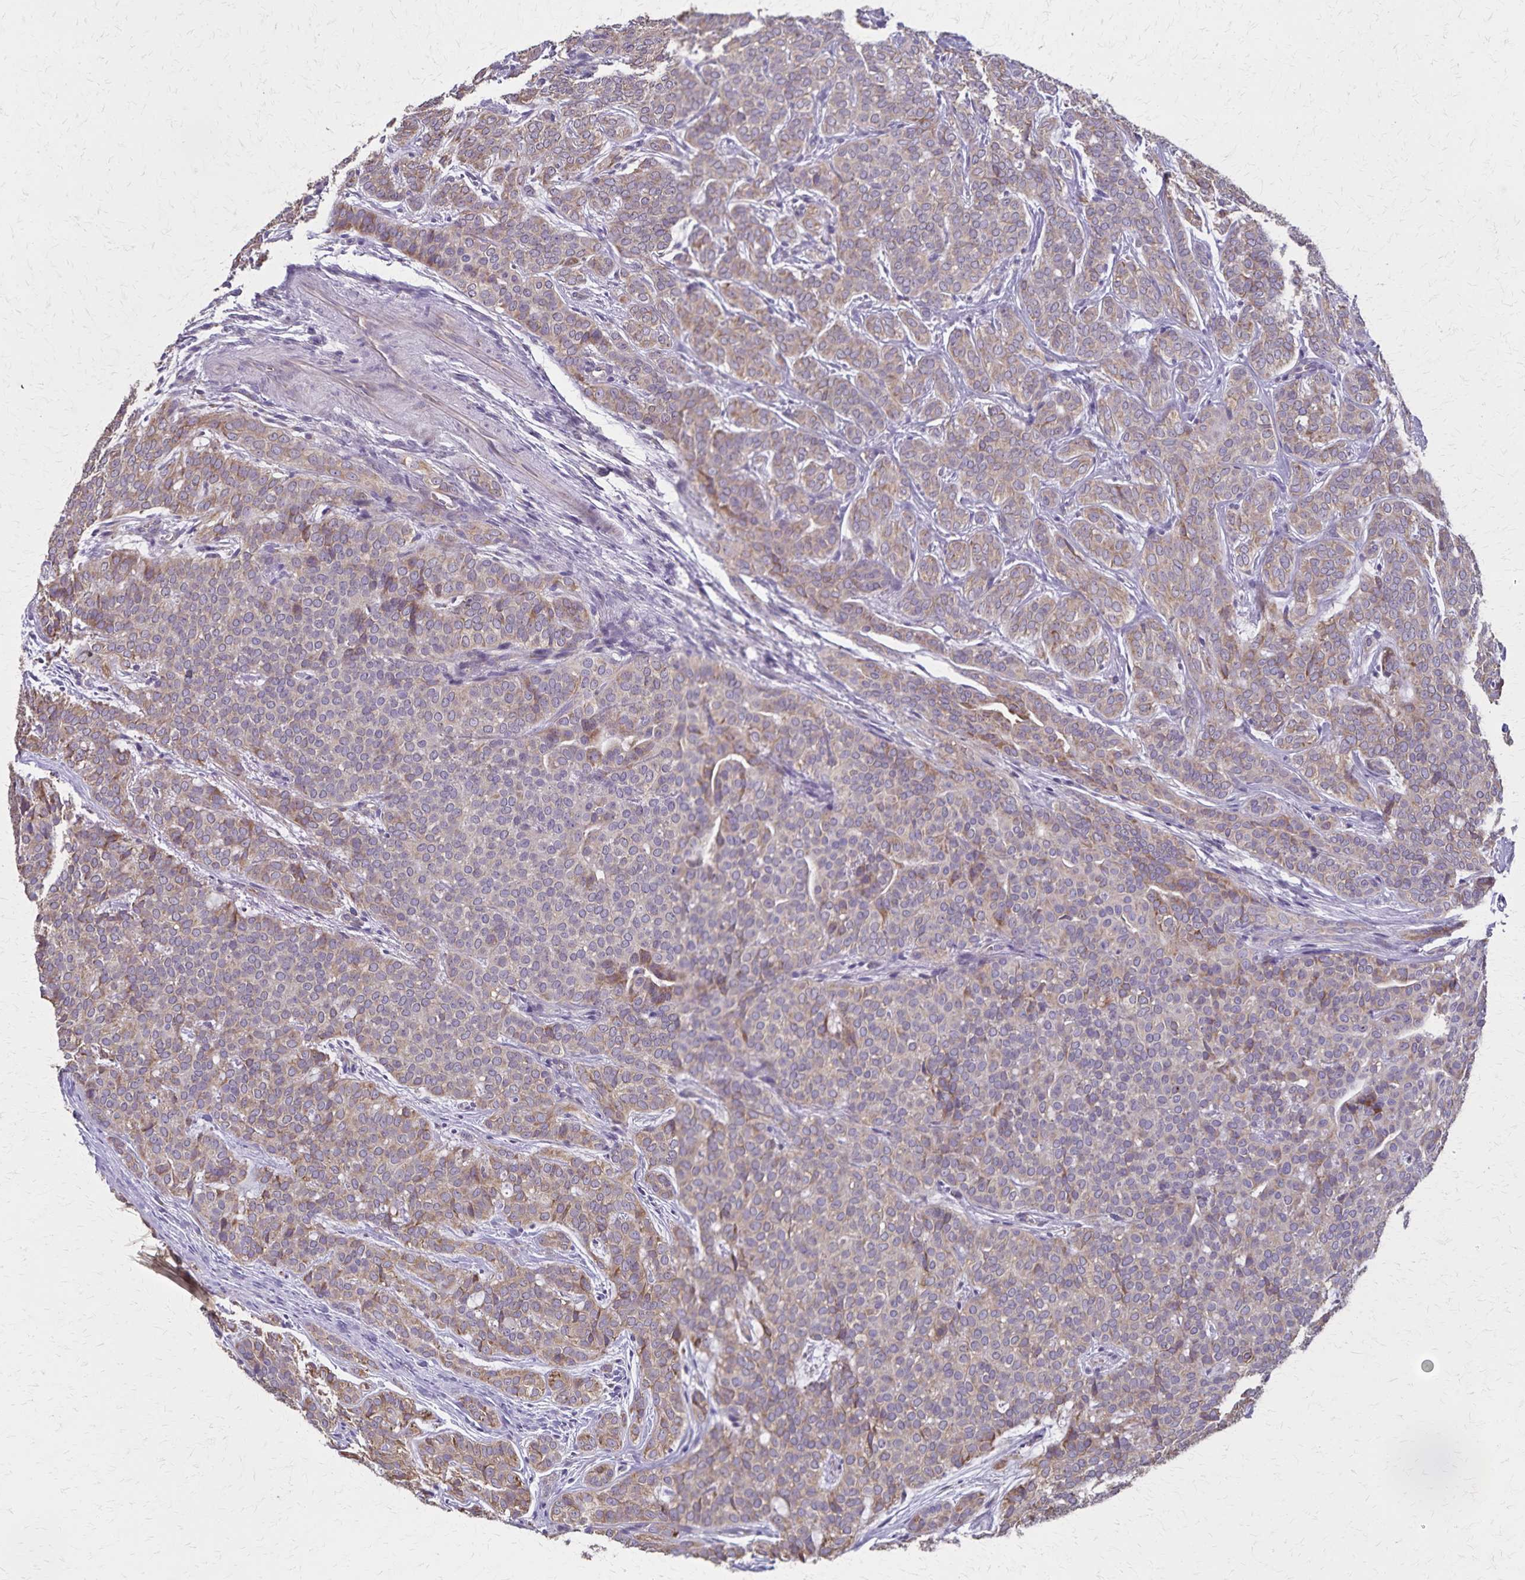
{"staining": {"intensity": "weak", "quantity": "25%-75%", "location": "cytoplasmic/membranous"}, "tissue": "head and neck cancer", "cell_type": "Tumor cells", "image_type": "cancer", "snomed": [{"axis": "morphology", "description": "Normal tissue, NOS"}, {"axis": "morphology", "description": "Adenocarcinoma, NOS"}, {"axis": "topography", "description": "Oral tissue"}, {"axis": "topography", "description": "Head-Neck"}], "caption": "Immunohistochemical staining of adenocarcinoma (head and neck) demonstrates low levels of weak cytoplasmic/membranous expression in about 25%-75% of tumor cells.", "gene": "RNF10", "patient": {"sex": "female", "age": 57}}